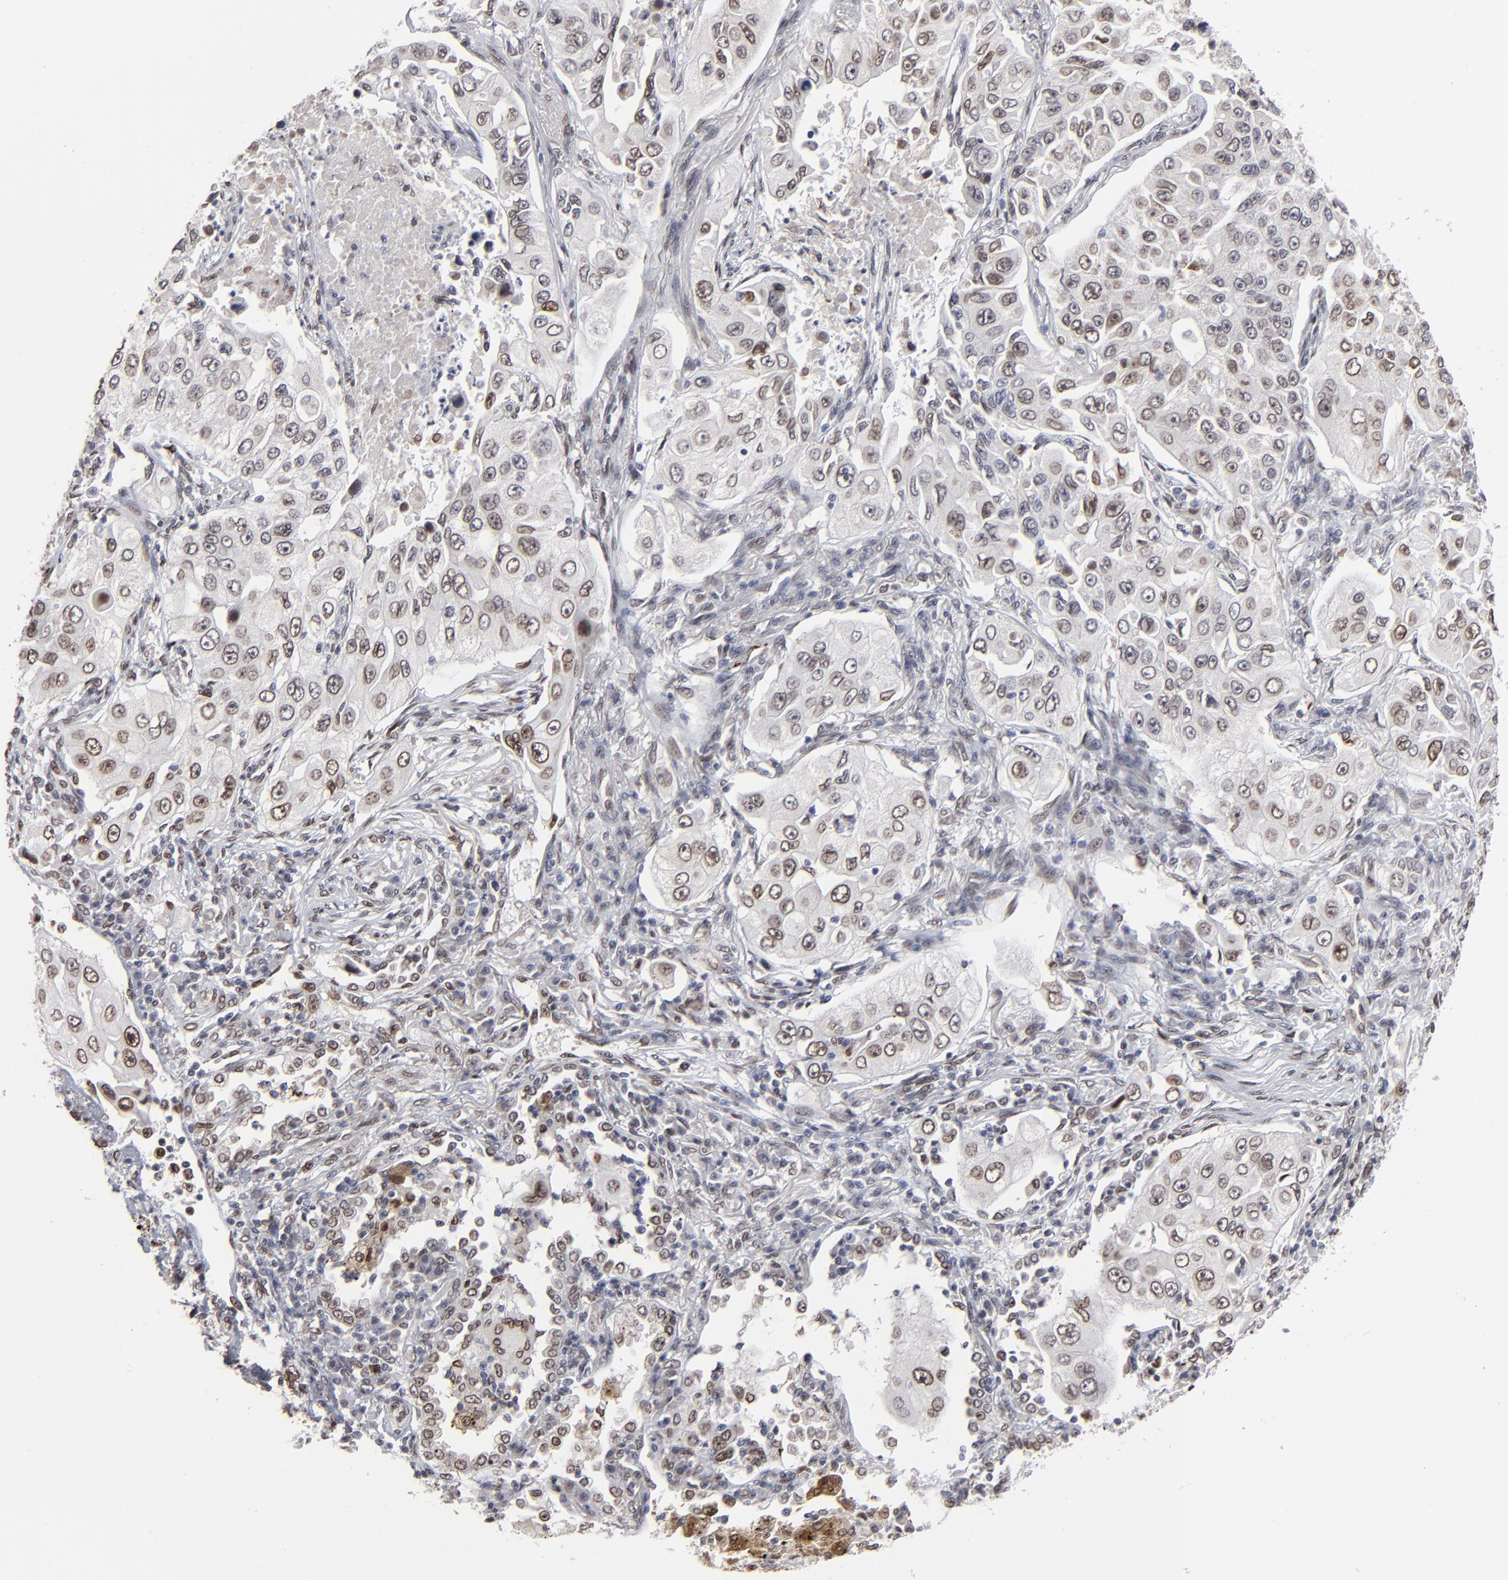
{"staining": {"intensity": "moderate", "quantity": "25%-75%", "location": "nuclear"}, "tissue": "lung cancer", "cell_type": "Tumor cells", "image_type": "cancer", "snomed": [{"axis": "morphology", "description": "Adenocarcinoma, NOS"}, {"axis": "topography", "description": "Lung"}], "caption": "Lung cancer (adenocarcinoma) tissue shows moderate nuclear expression in approximately 25%-75% of tumor cells", "gene": "BAZ1A", "patient": {"sex": "male", "age": 84}}